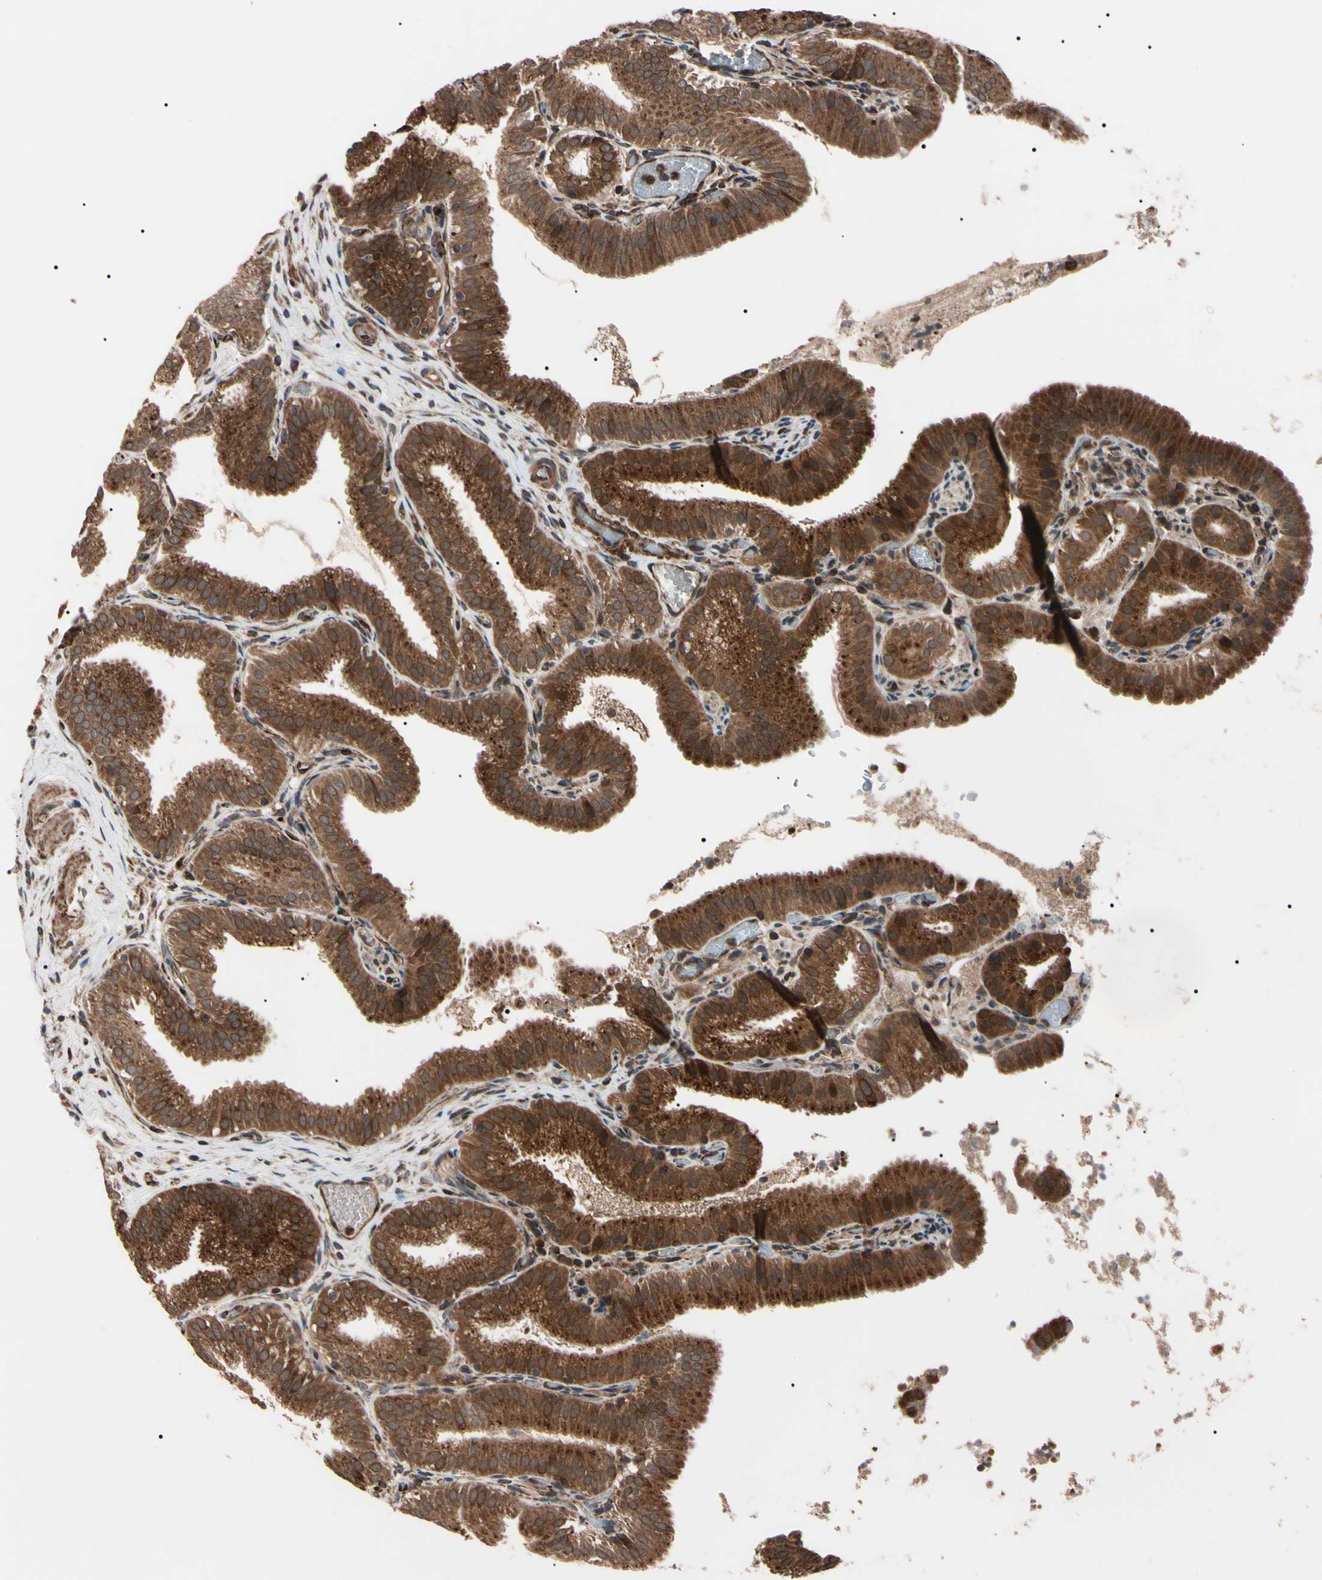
{"staining": {"intensity": "strong", "quantity": ">75%", "location": "cytoplasmic/membranous"}, "tissue": "gallbladder", "cell_type": "Glandular cells", "image_type": "normal", "snomed": [{"axis": "morphology", "description": "Normal tissue, NOS"}, {"axis": "topography", "description": "Gallbladder"}], "caption": "Protein expression analysis of benign gallbladder displays strong cytoplasmic/membranous staining in approximately >75% of glandular cells.", "gene": "GUCY1B1", "patient": {"sex": "male", "age": 54}}